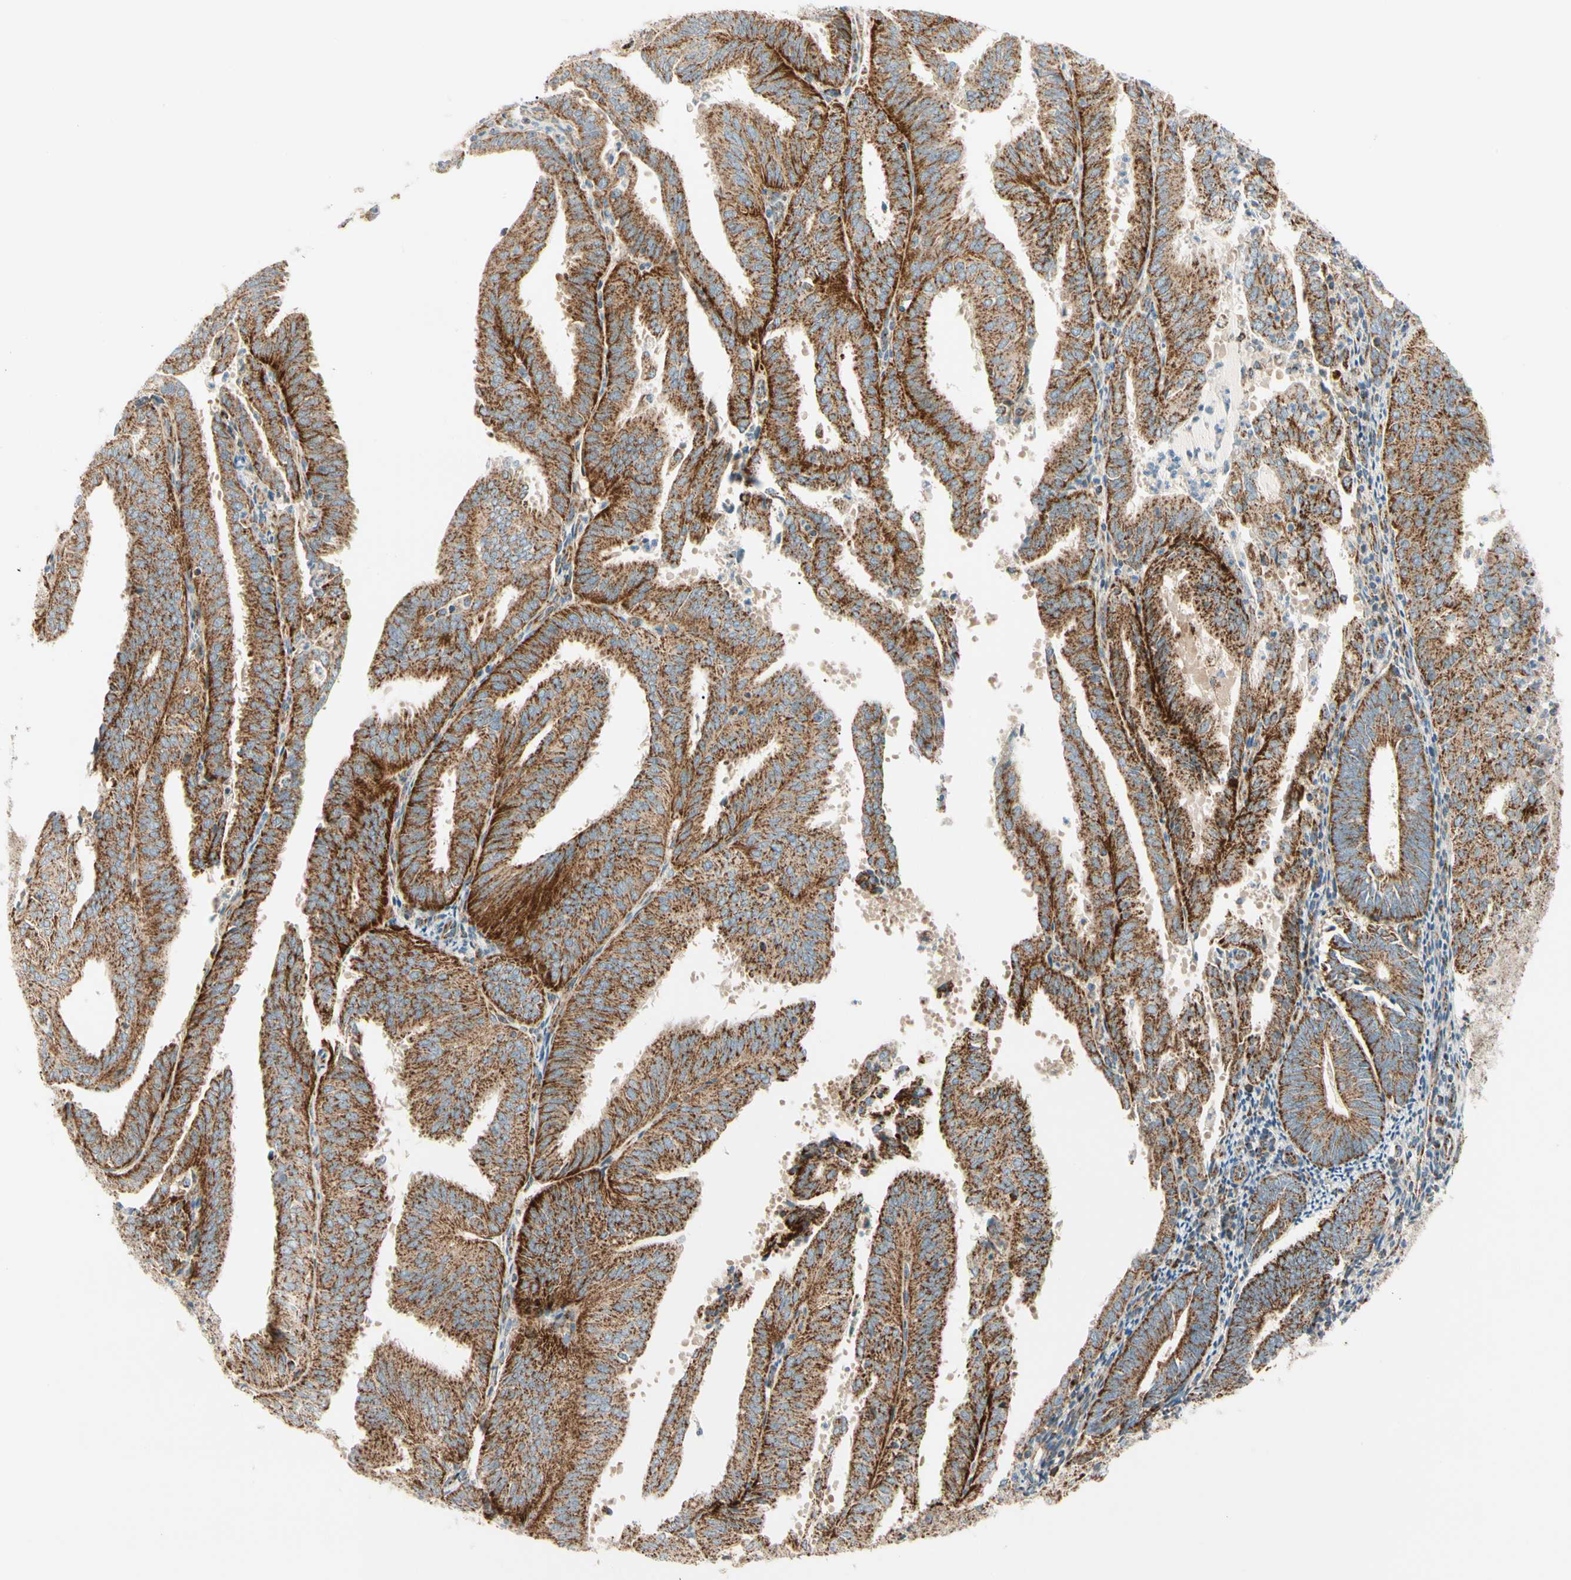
{"staining": {"intensity": "strong", "quantity": ">75%", "location": "cytoplasmic/membranous"}, "tissue": "endometrial cancer", "cell_type": "Tumor cells", "image_type": "cancer", "snomed": [{"axis": "morphology", "description": "Adenocarcinoma, NOS"}, {"axis": "topography", "description": "Uterus"}], "caption": "Strong cytoplasmic/membranous expression for a protein is present in approximately >75% of tumor cells of endometrial adenocarcinoma using immunohistochemistry.", "gene": "TBC1D10A", "patient": {"sex": "female", "age": 60}}